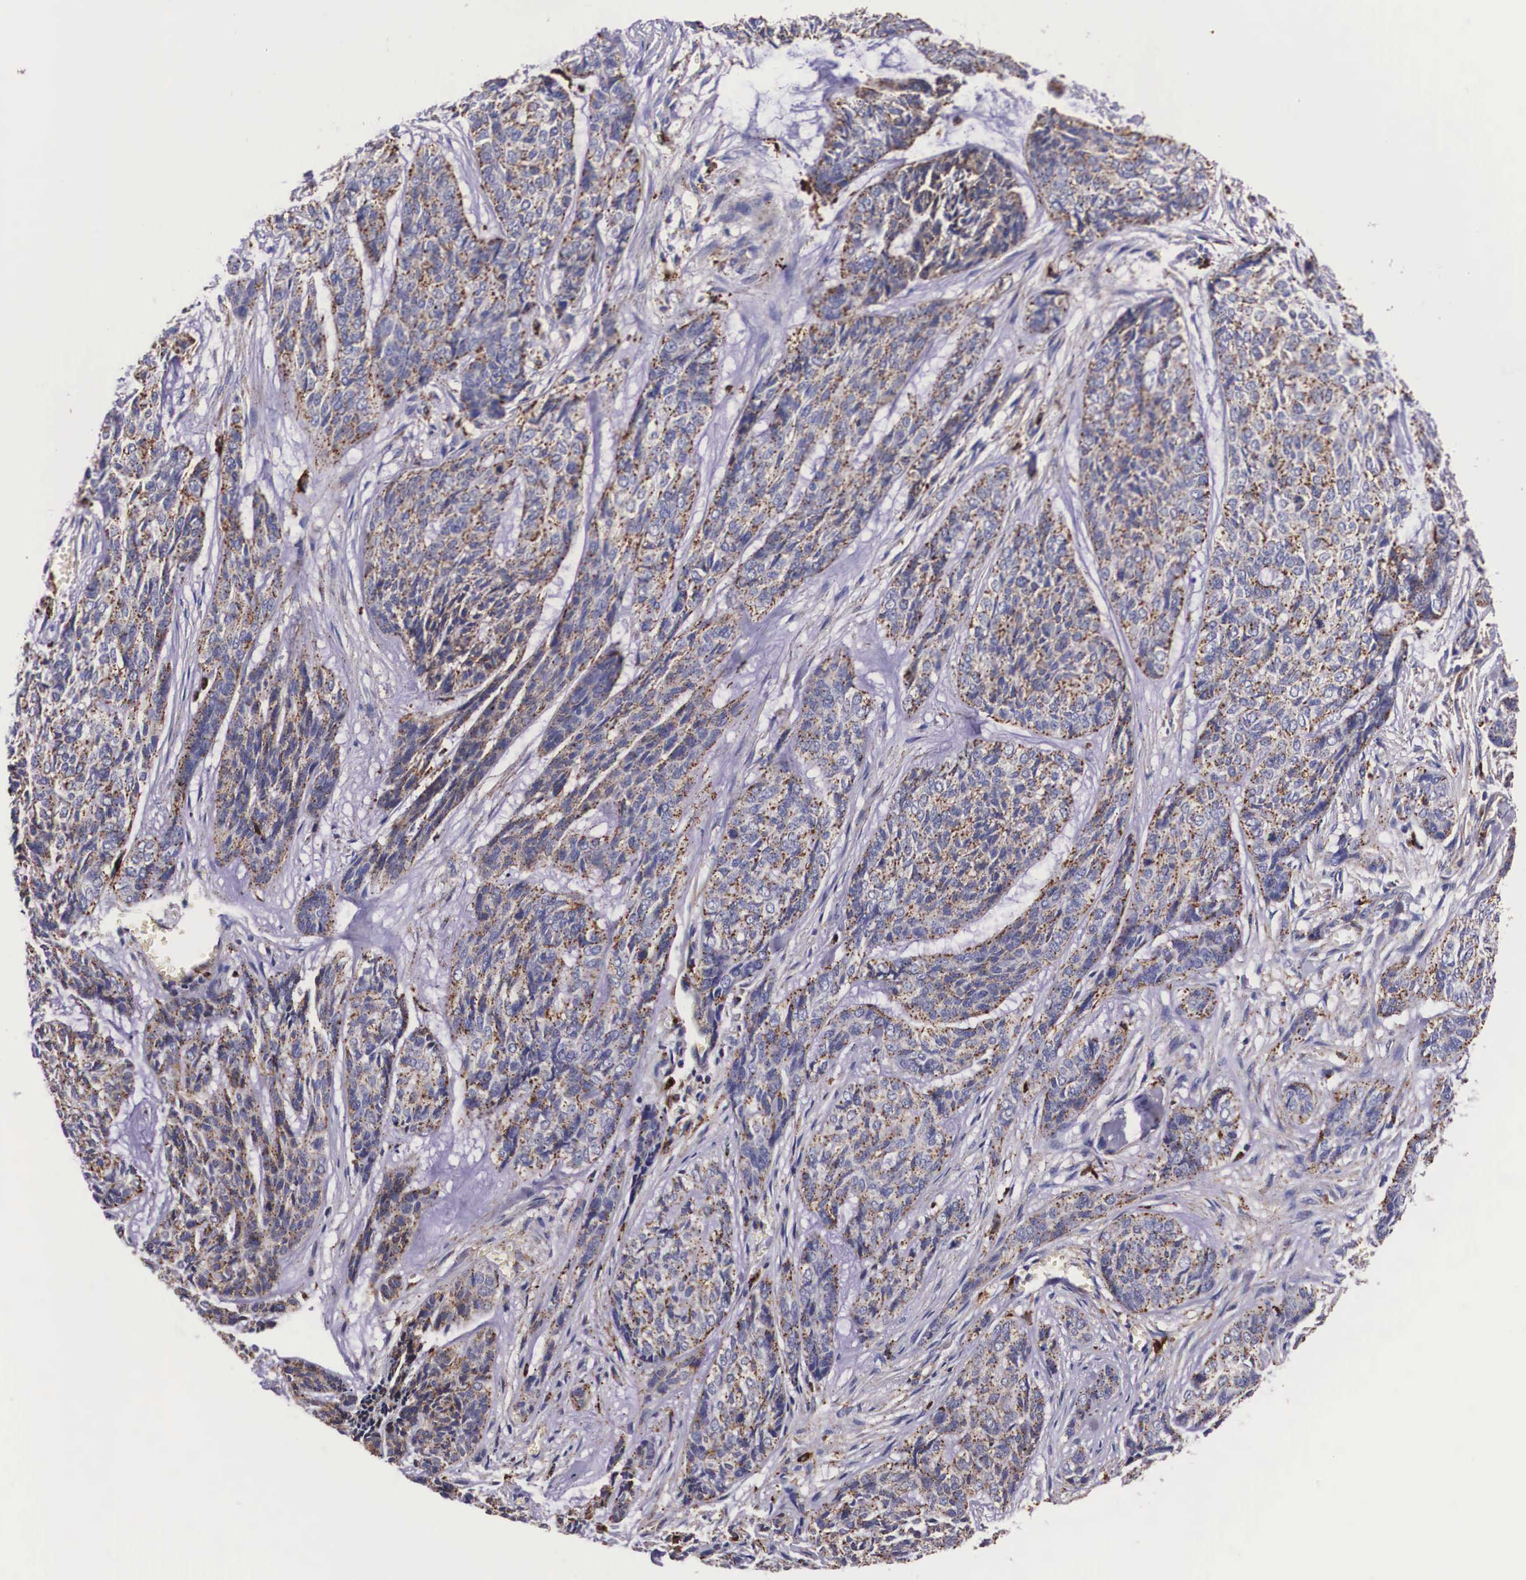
{"staining": {"intensity": "weak", "quantity": "25%-75%", "location": "cytoplasmic/membranous"}, "tissue": "skin cancer", "cell_type": "Tumor cells", "image_type": "cancer", "snomed": [{"axis": "morphology", "description": "Normal tissue, NOS"}, {"axis": "morphology", "description": "Basal cell carcinoma"}, {"axis": "topography", "description": "Skin"}], "caption": "Skin cancer (basal cell carcinoma) was stained to show a protein in brown. There is low levels of weak cytoplasmic/membranous expression in about 25%-75% of tumor cells. (IHC, brightfield microscopy, high magnification).", "gene": "NAGA", "patient": {"sex": "female", "age": 65}}